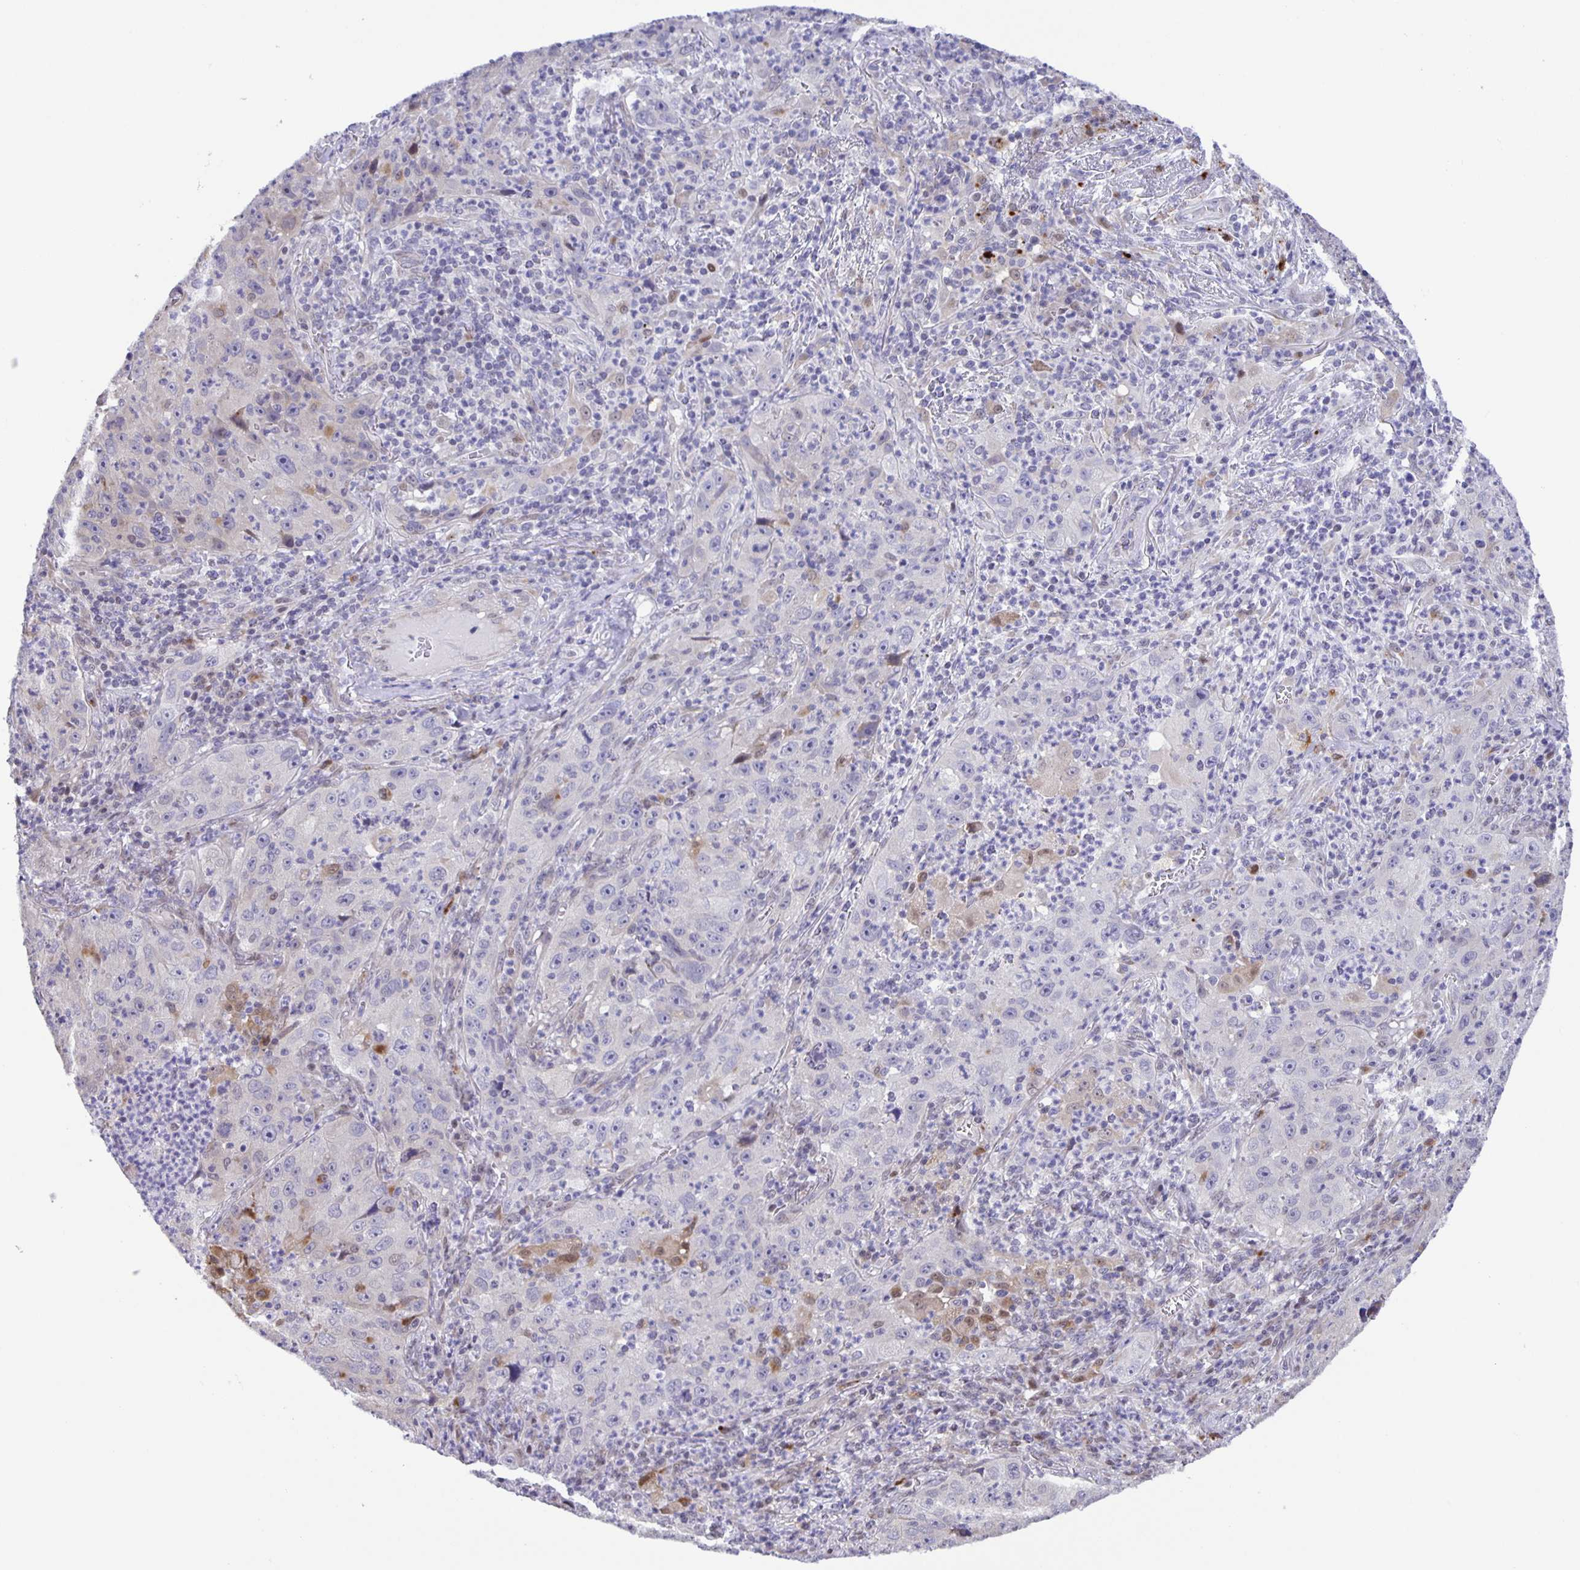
{"staining": {"intensity": "negative", "quantity": "none", "location": "none"}, "tissue": "lung cancer", "cell_type": "Tumor cells", "image_type": "cancer", "snomed": [{"axis": "morphology", "description": "Squamous cell carcinoma, NOS"}, {"axis": "topography", "description": "Lung"}], "caption": "There is no significant expression in tumor cells of lung squamous cell carcinoma.", "gene": "MAPK12", "patient": {"sex": "male", "age": 71}}